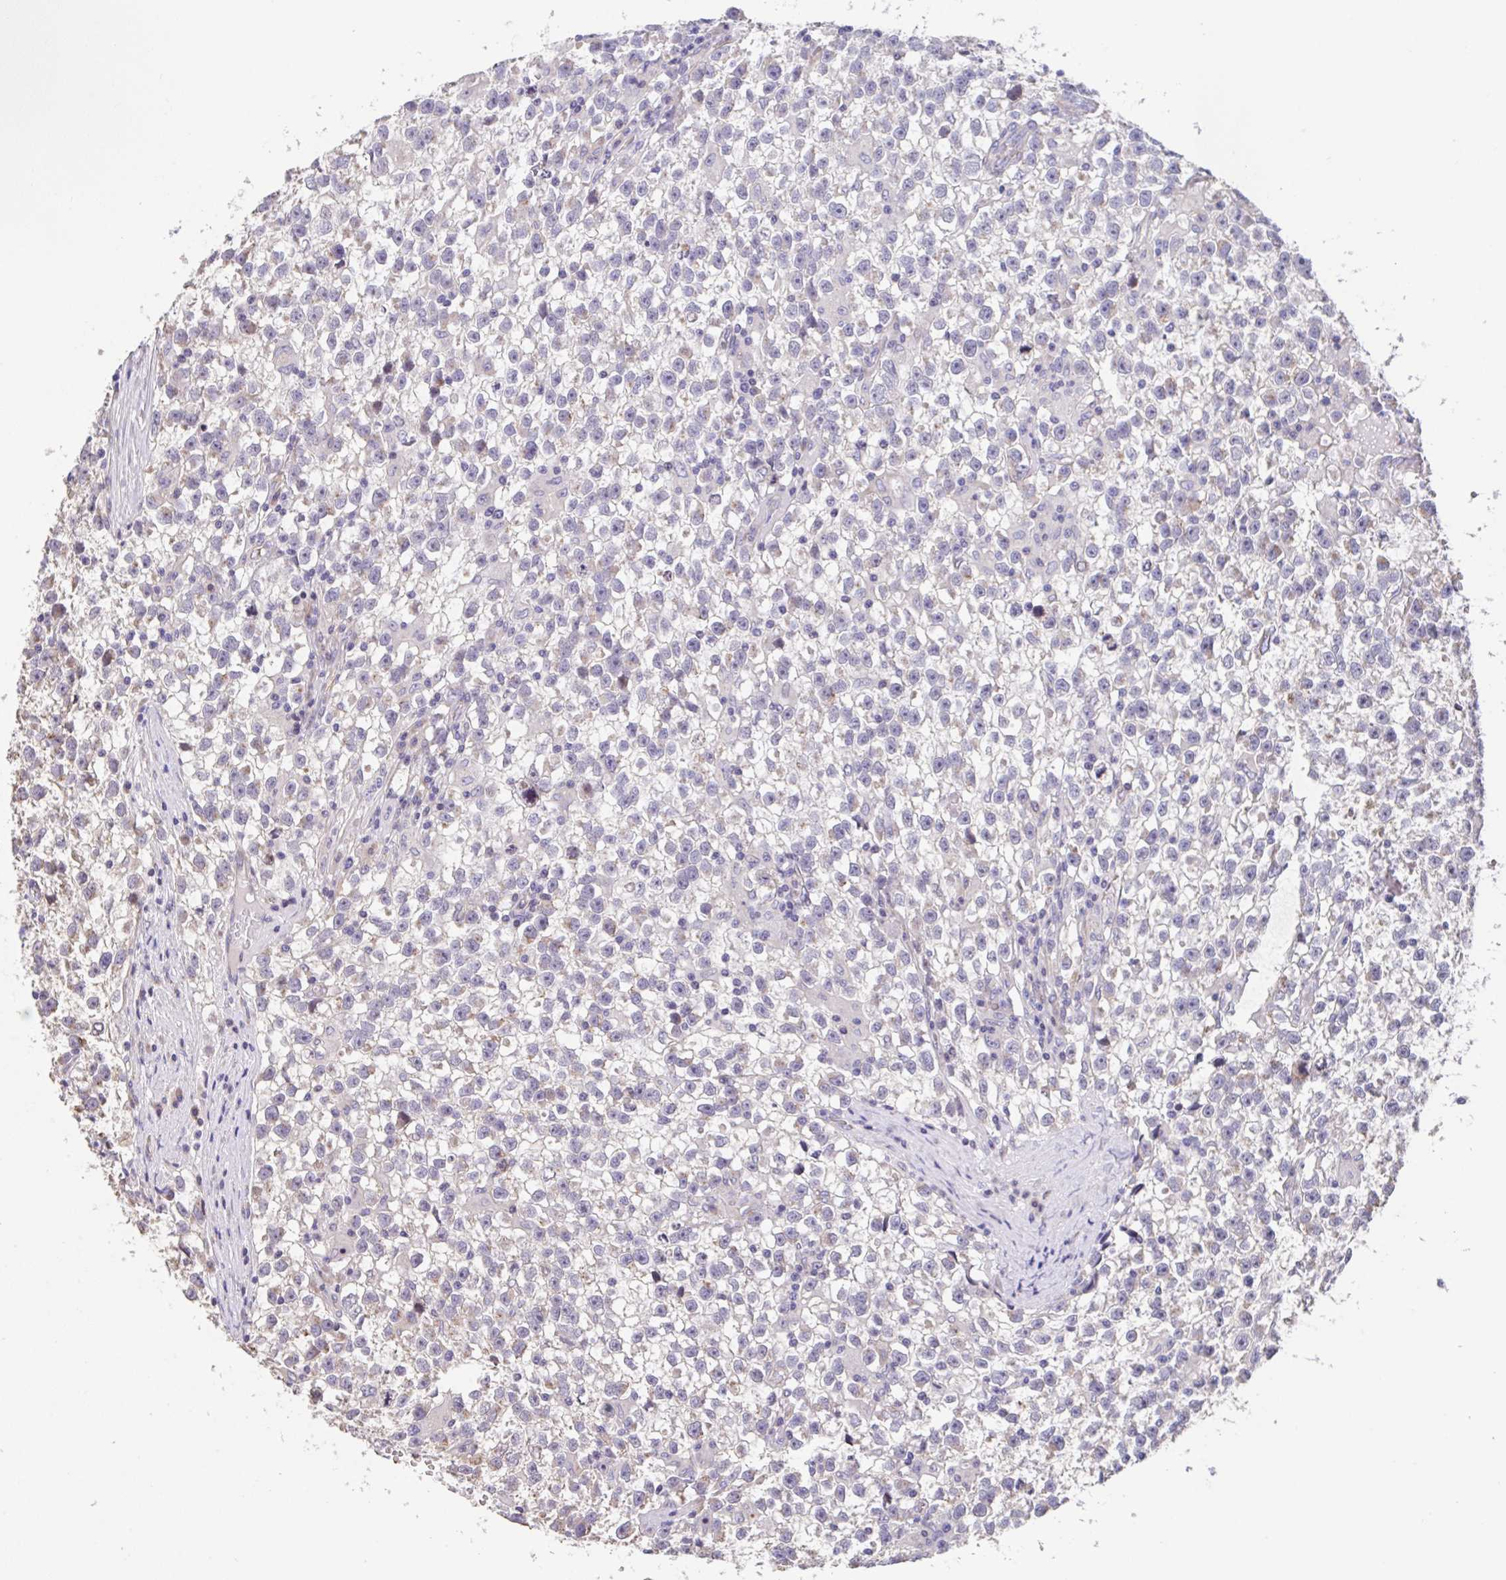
{"staining": {"intensity": "negative", "quantity": "none", "location": "none"}, "tissue": "testis cancer", "cell_type": "Tumor cells", "image_type": "cancer", "snomed": [{"axis": "morphology", "description": "Seminoma, NOS"}, {"axis": "topography", "description": "Testis"}], "caption": "This is an IHC micrograph of testis seminoma. There is no staining in tumor cells.", "gene": "RUNDC3B", "patient": {"sex": "male", "age": 31}}